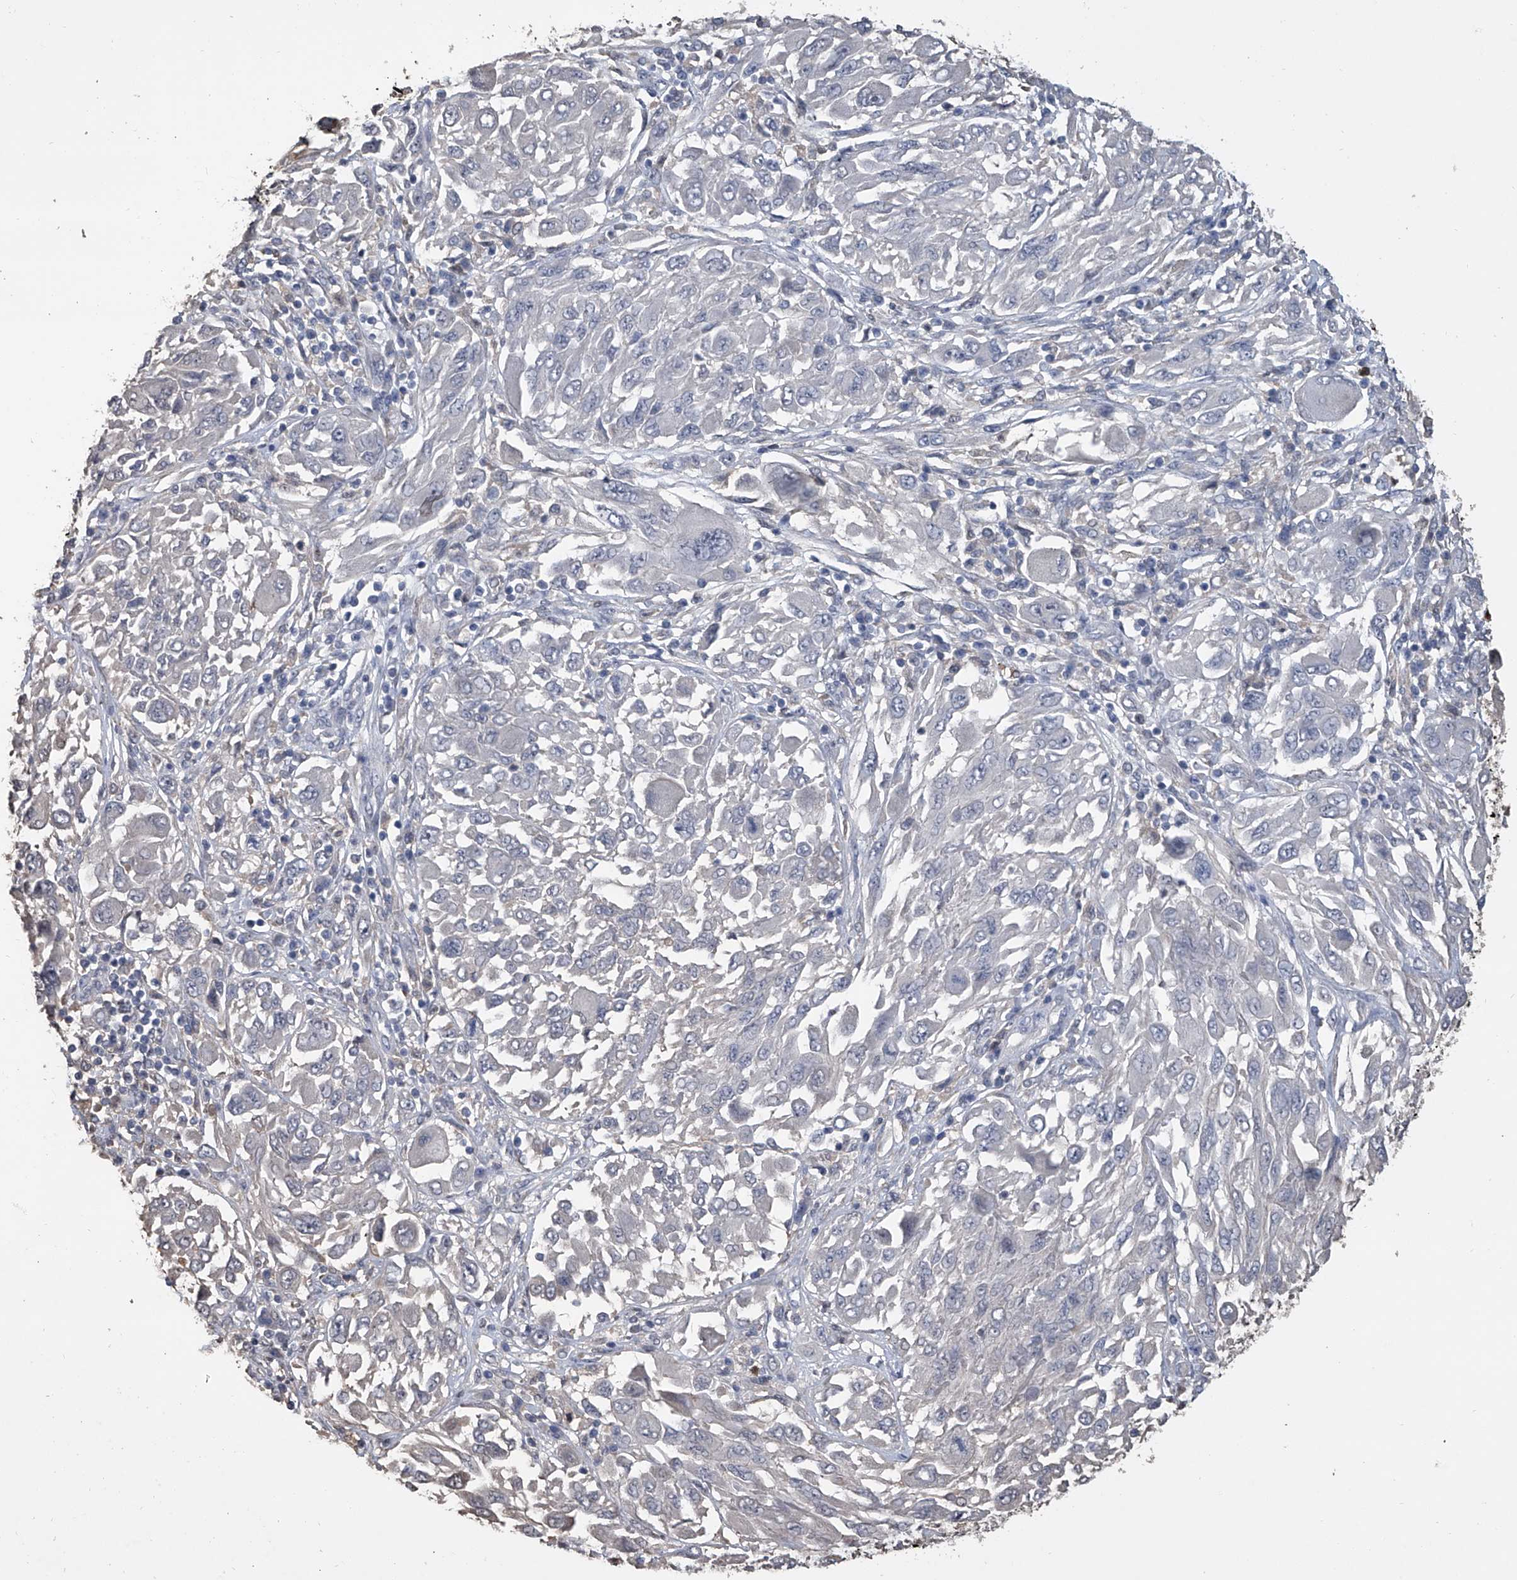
{"staining": {"intensity": "negative", "quantity": "none", "location": "none"}, "tissue": "melanoma", "cell_type": "Tumor cells", "image_type": "cancer", "snomed": [{"axis": "morphology", "description": "Malignant melanoma, NOS"}, {"axis": "topography", "description": "Skin"}], "caption": "Histopathology image shows no significant protein expression in tumor cells of malignant melanoma.", "gene": "DOCK9", "patient": {"sex": "female", "age": 91}}